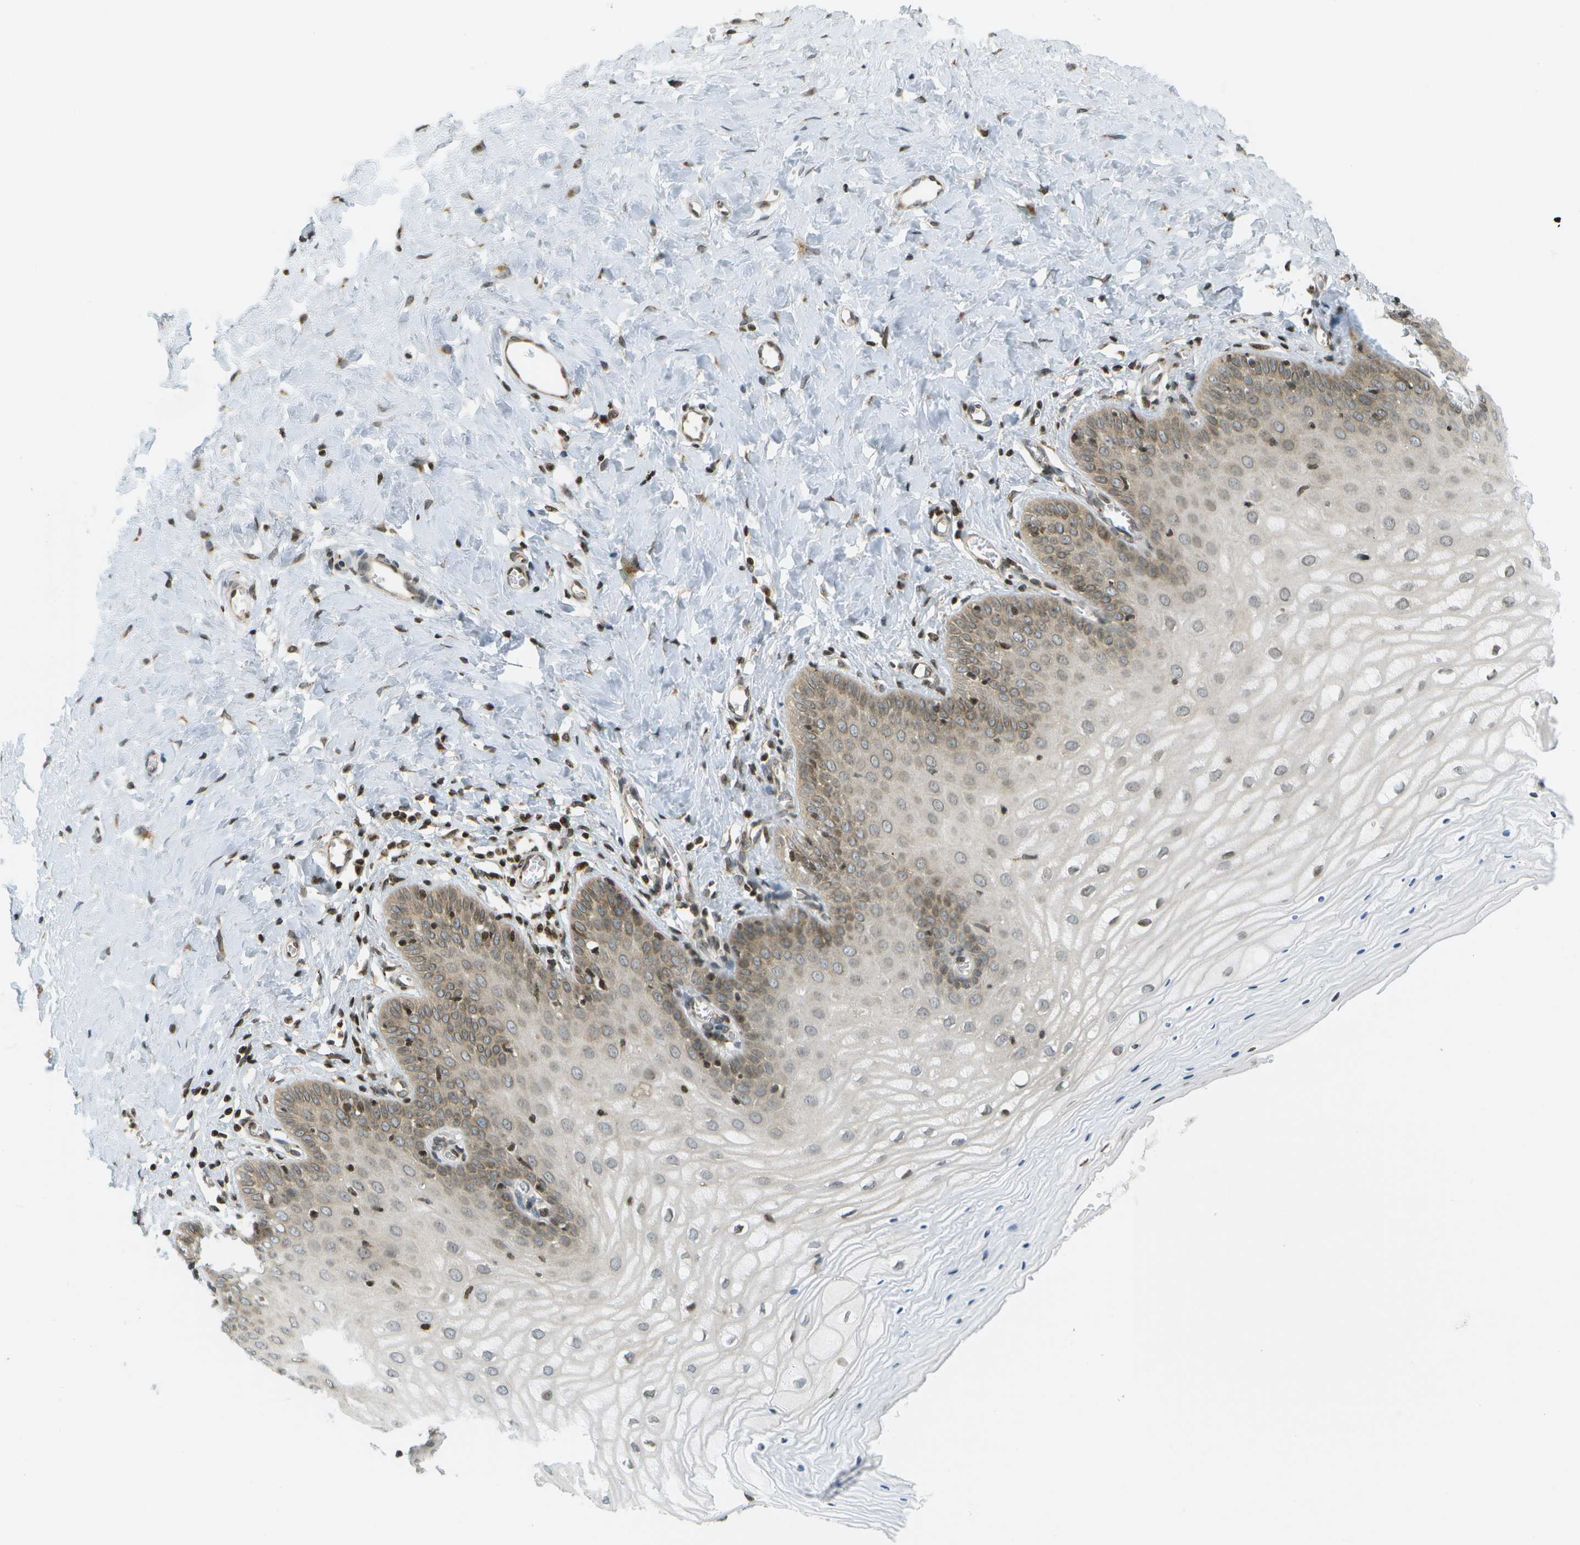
{"staining": {"intensity": "moderate", "quantity": "<25%", "location": "cytoplasmic/membranous"}, "tissue": "cervix", "cell_type": "Squamous epithelial cells", "image_type": "normal", "snomed": [{"axis": "morphology", "description": "Normal tissue, NOS"}, {"axis": "topography", "description": "Cervix"}], "caption": "Moderate cytoplasmic/membranous staining is seen in about <25% of squamous epithelial cells in unremarkable cervix. Immunohistochemistry (ihc) stains the protein in brown and the nuclei are stained blue.", "gene": "EVC", "patient": {"sex": "female", "age": 55}}